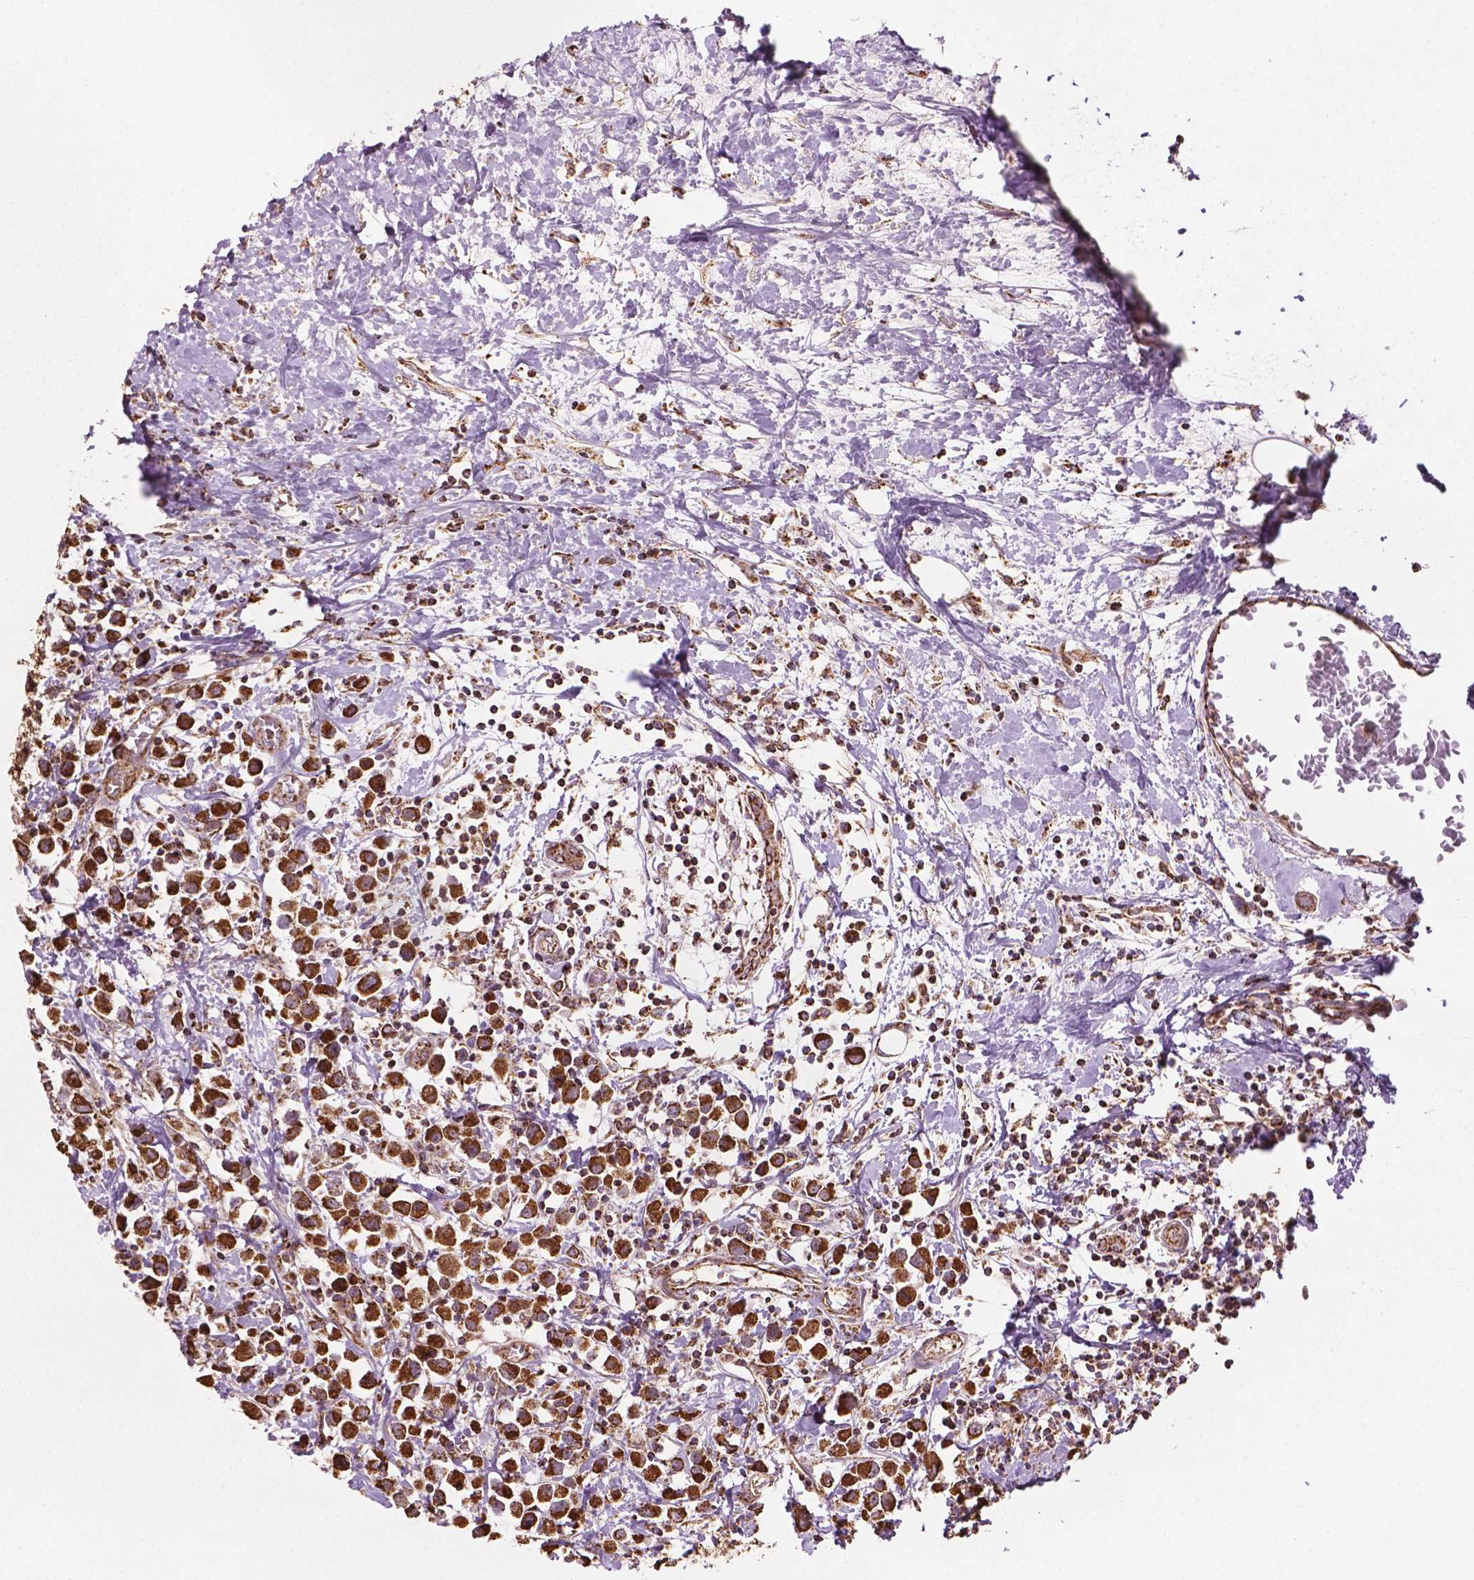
{"staining": {"intensity": "moderate", "quantity": ">75%", "location": "cytoplasmic/membranous"}, "tissue": "breast cancer", "cell_type": "Tumor cells", "image_type": "cancer", "snomed": [{"axis": "morphology", "description": "Duct carcinoma"}, {"axis": "topography", "description": "Breast"}], "caption": "Breast cancer (invasive ductal carcinoma) tissue demonstrates moderate cytoplasmic/membranous expression in about >75% of tumor cells", "gene": "HS3ST3A1", "patient": {"sex": "female", "age": 61}}